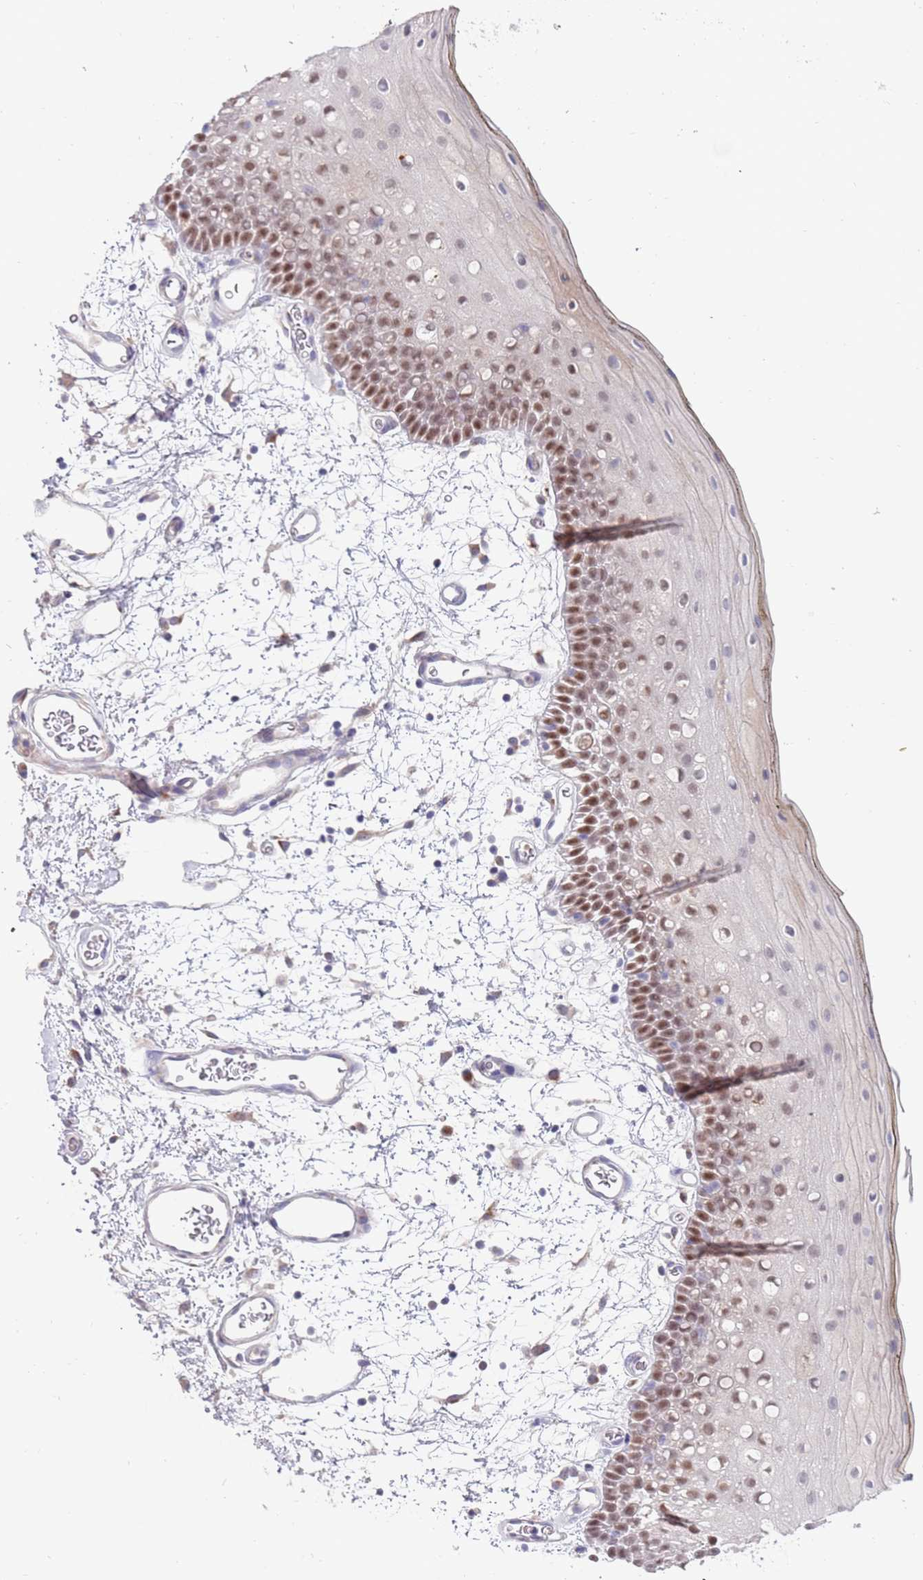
{"staining": {"intensity": "moderate", "quantity": "25%-75%", "location": "nuclear"}, "tissue": "oral mucosa", "cell_type": "Squamous epithelial cells", "image_type": "normal", "snomed": [{"axis": "morphology", "description": "Normal tissue, NOS"}, {"axis": "topography", "description": "Oral tissue"}, {"axis": "topography", "description": "Tounge, NOS"}], "caption": "Moderate nuclear expression is seen in about 25%-75% of squamous epithelial cells in unremarkable oral mucosa.", "gene": "ZNF746", "patient": {"sex": "female", "age": 81}}